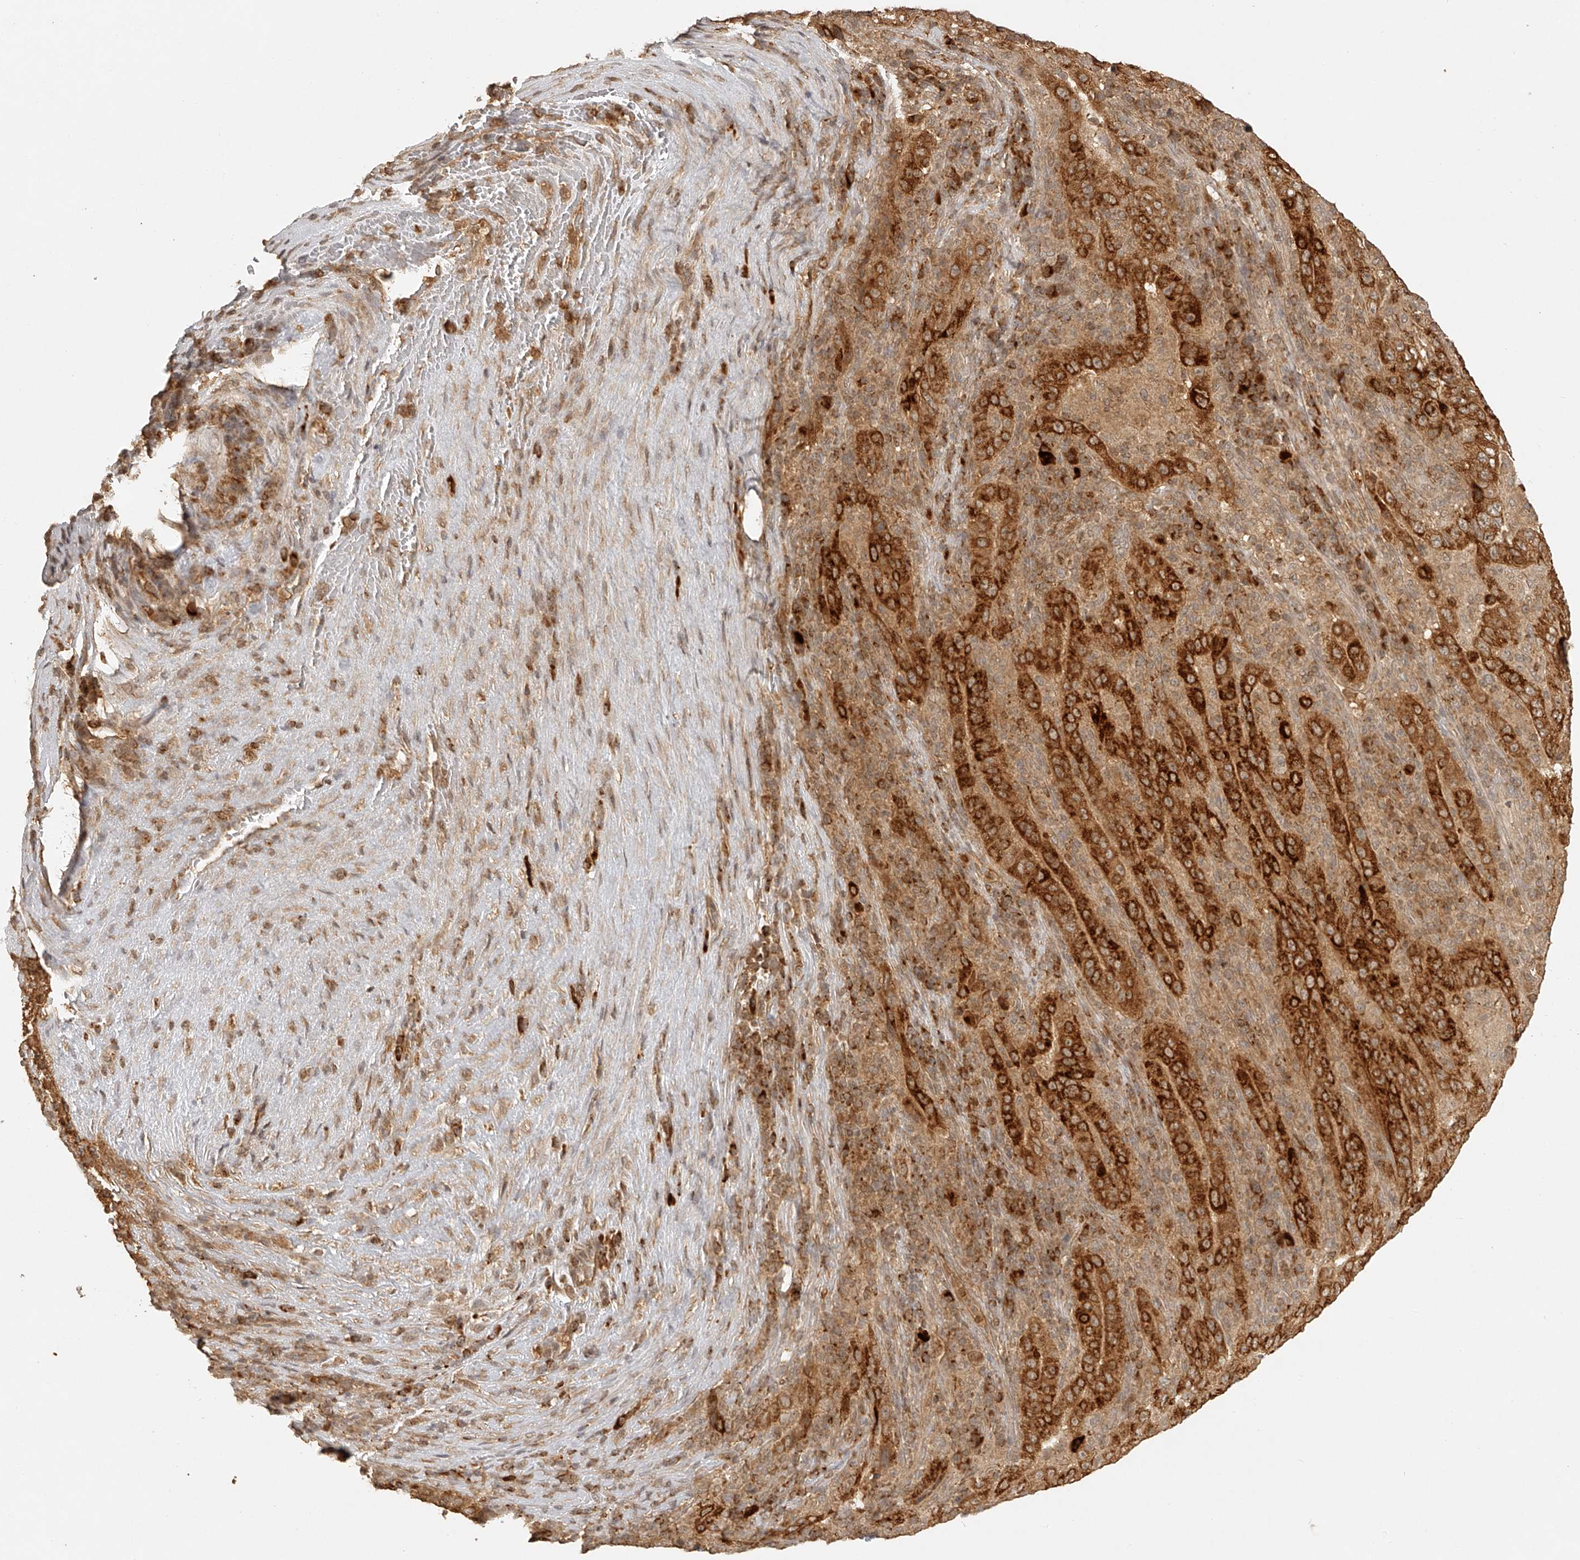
{"staining": {"intensity": "strong", "quantity": ">75%", "location": "cytoplasmic/membranous"}, "tissue": "pancreatic cancer", "cell_type": "Tumor cells", "image_type": "cancer", "snomed": [{"axis": "morphology", "description": "Adenocarcinoma, NOS"}, {"axis": "topography", "description": "Pancreas"}], "caption": "Strong cytoplasmic/membranous protein positivity is seen in approximately >75% of tumor cells in pancreatic adenocarcinoma. The staining was performed using DAB (3,3'-diaminobenzidine) to visualize the protein expression in brown, while the nuclei were stained in blue with hematoxylin (Magnification: 20x).", "gene": "BCL2L11", "patient": {"sex": "male", "age": 63}}